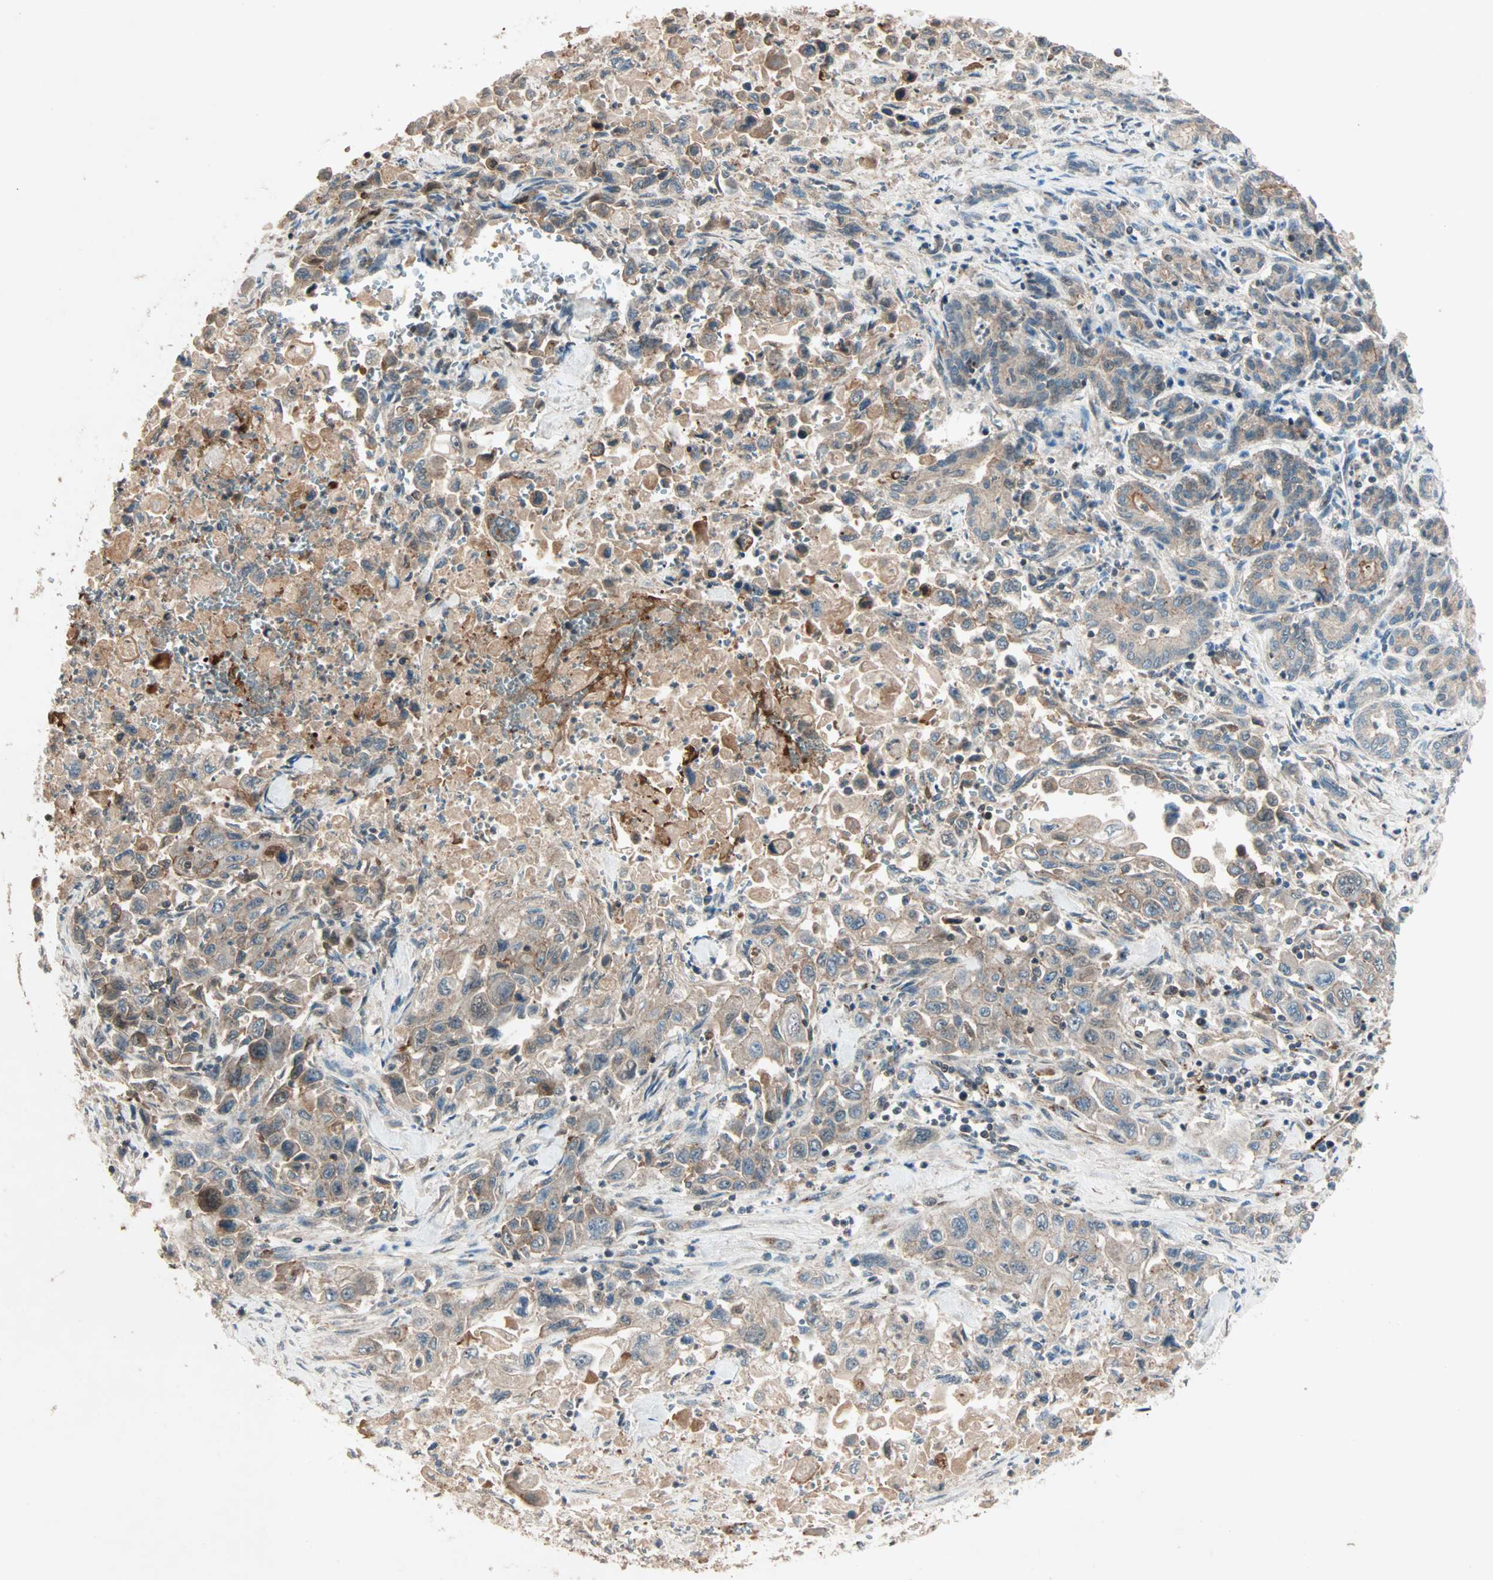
{"staining": {"intensity": "weak", "quantity": "25%-75%", "location": "cytoplasmic/membranous"}, "tissue": "pancreatic cancer", "cell_type": "Tumor cells", "image_type": "cancer", "snomed": [{"axis": "morphology", "description": "Adenocarcinoma, NOS"}, {"axis": "topography", "description": "Pancreas"}], "caption": "Protein expression analysis of pancreatic cancer (adenocarcinoma) shows weak cytoplasmic/membranous staining in approximately 25%-75% of tumor cells. The protein is shown in brown color, while the nuclei are stained blue.", "gene": "MAP3K21", "patient": {"sex": "male", "age": 70}}